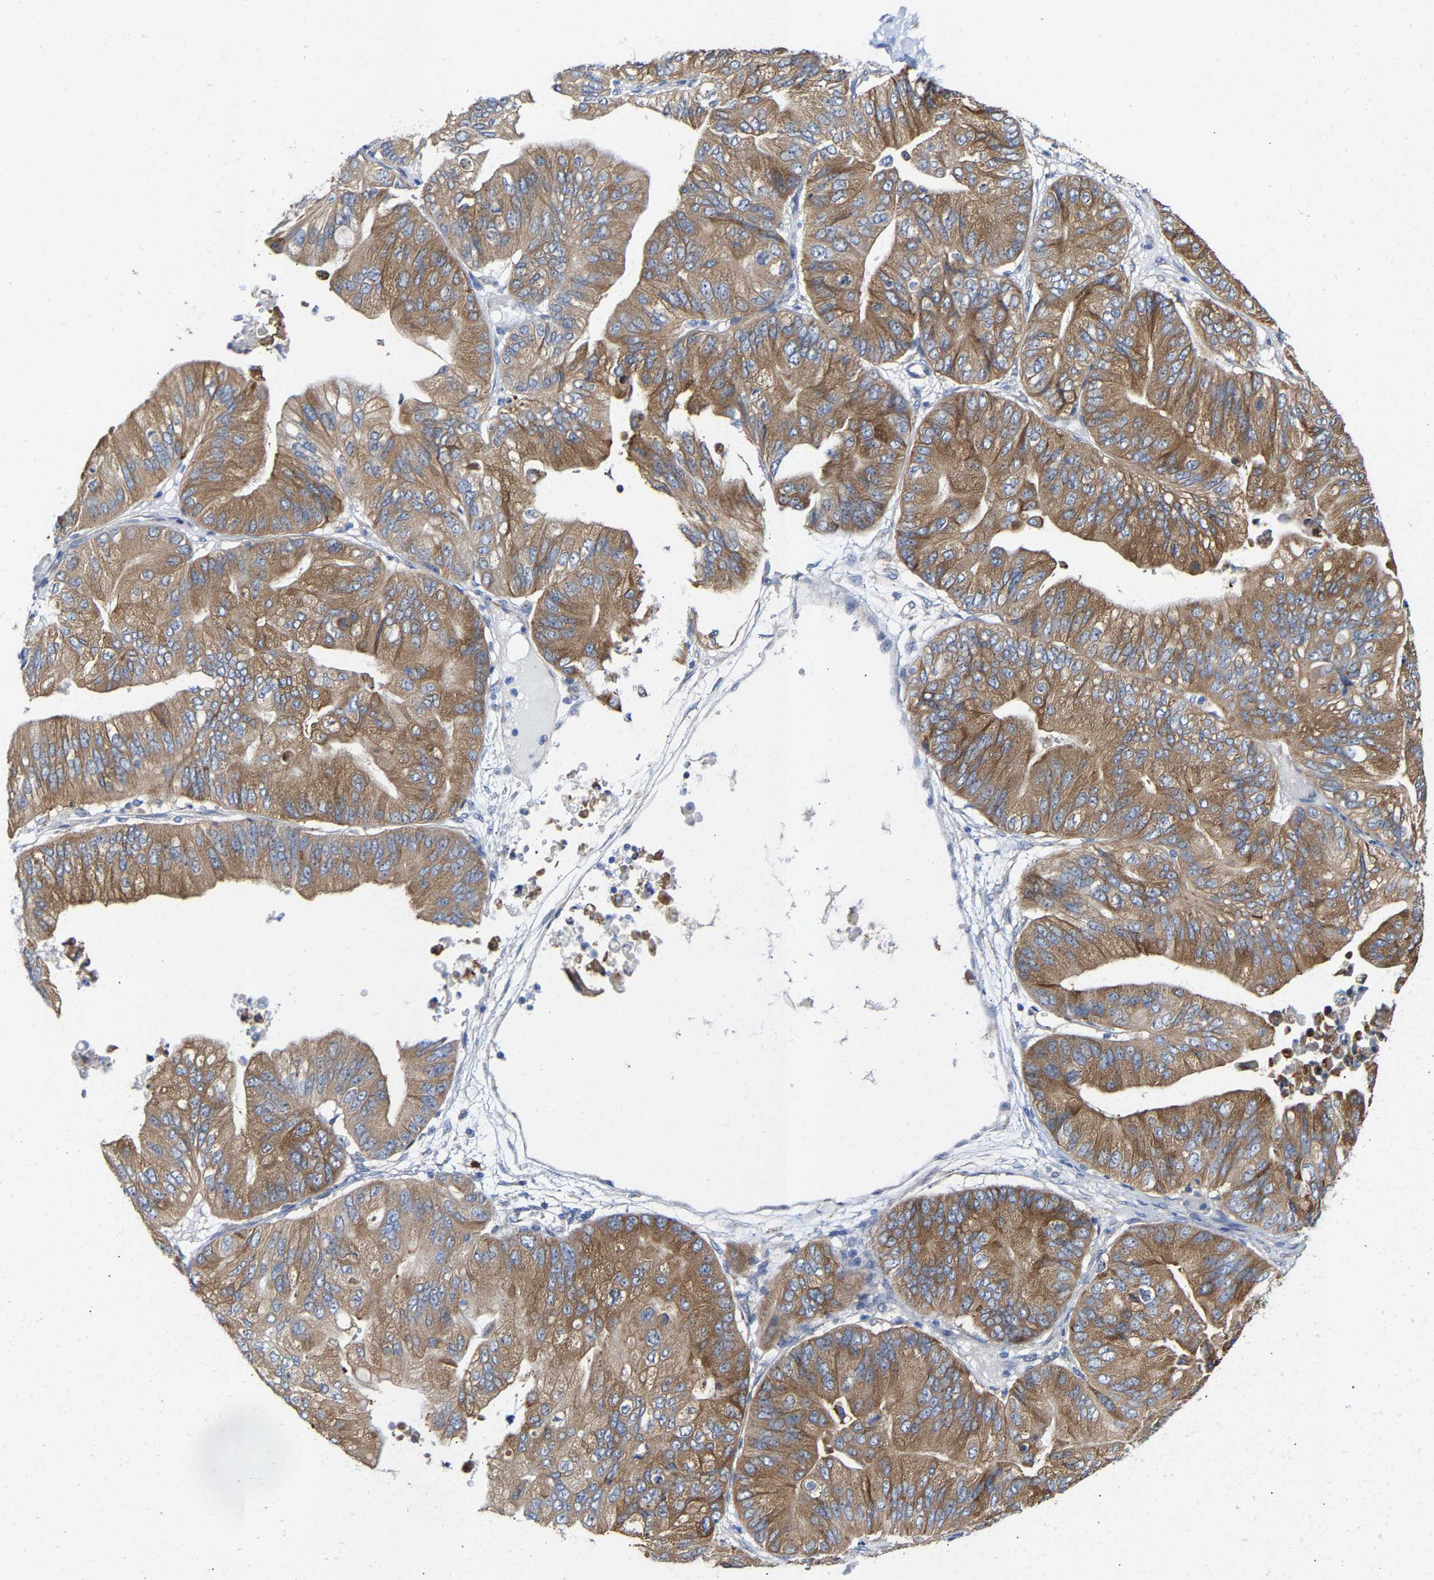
{"staining": {"intensity": "moderate", "quantity": ">75%", "location": "cytoplasmic/membranous"}, "tissue": "ovarian cancer", "cell_type": "Tumor cells", "image_type": "cancer", "snomed": [{"axis": "morphology", "description": "Cystadenocarcinoma, mucinous, NOS"}, {"axis": "topography", "description": "Ovary"}], "caption": "Ovarian mucinous cystadenocarcinoma stained with immunohistochemistry exhibits moderate cytoplasmic/membranous expression in about >75% of tumor cells.", "gene": "PPP1R15A", "patient": {"sex": "female", "age": 61}}